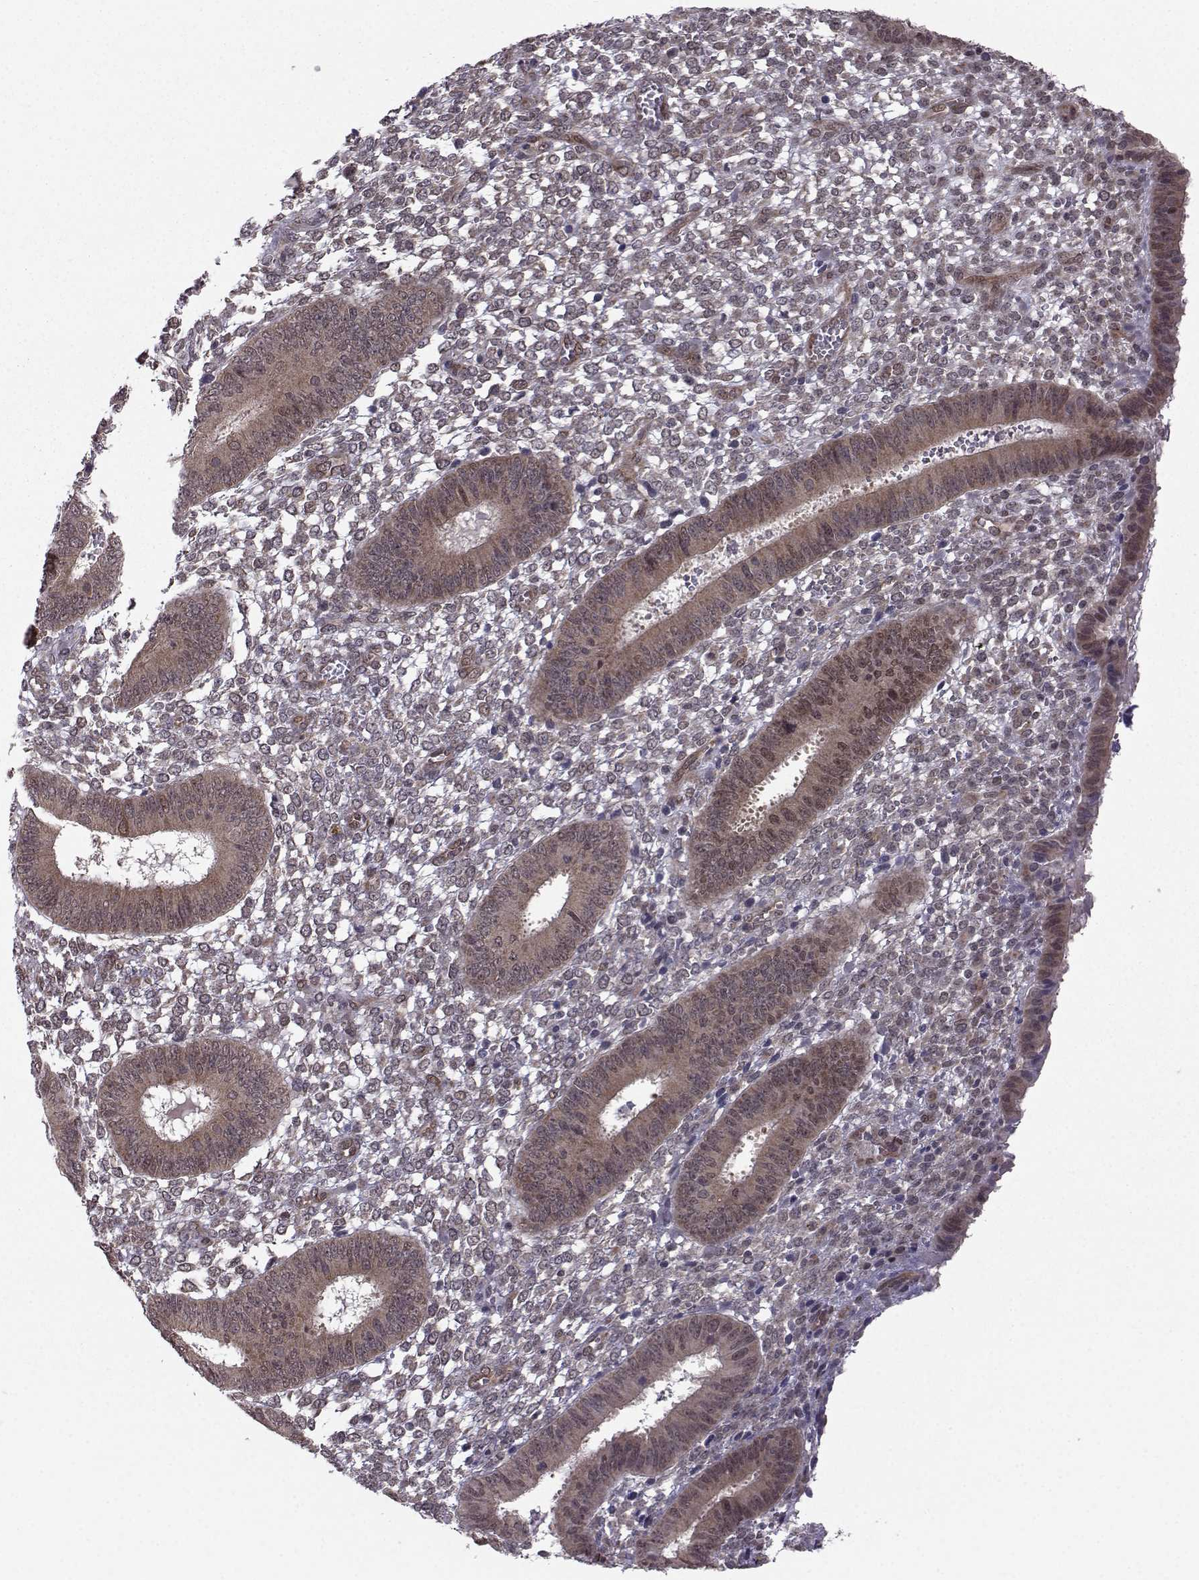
{"staining": {"intensity": "weak", "quantity": "25%-75%", "location": "nuclear"}, "tissue": "endometrium", "cell_type": "Cells in endometrial stroma", "image_type": "normal", "snomed": [{"axis": "morphology", "description": "Normal tissue, NOS"}, {"axis": "topography", "description": "Endometrium"}], "caption": "Cells in endometrial stroma show weak nuclear expression in about 25%-75% of cells in normal endometrium. (DAB = brown stain, brightfield microscopy at high magnification).", "gene": "PKN2", "patient": {"sex": "female", "age": 42}}